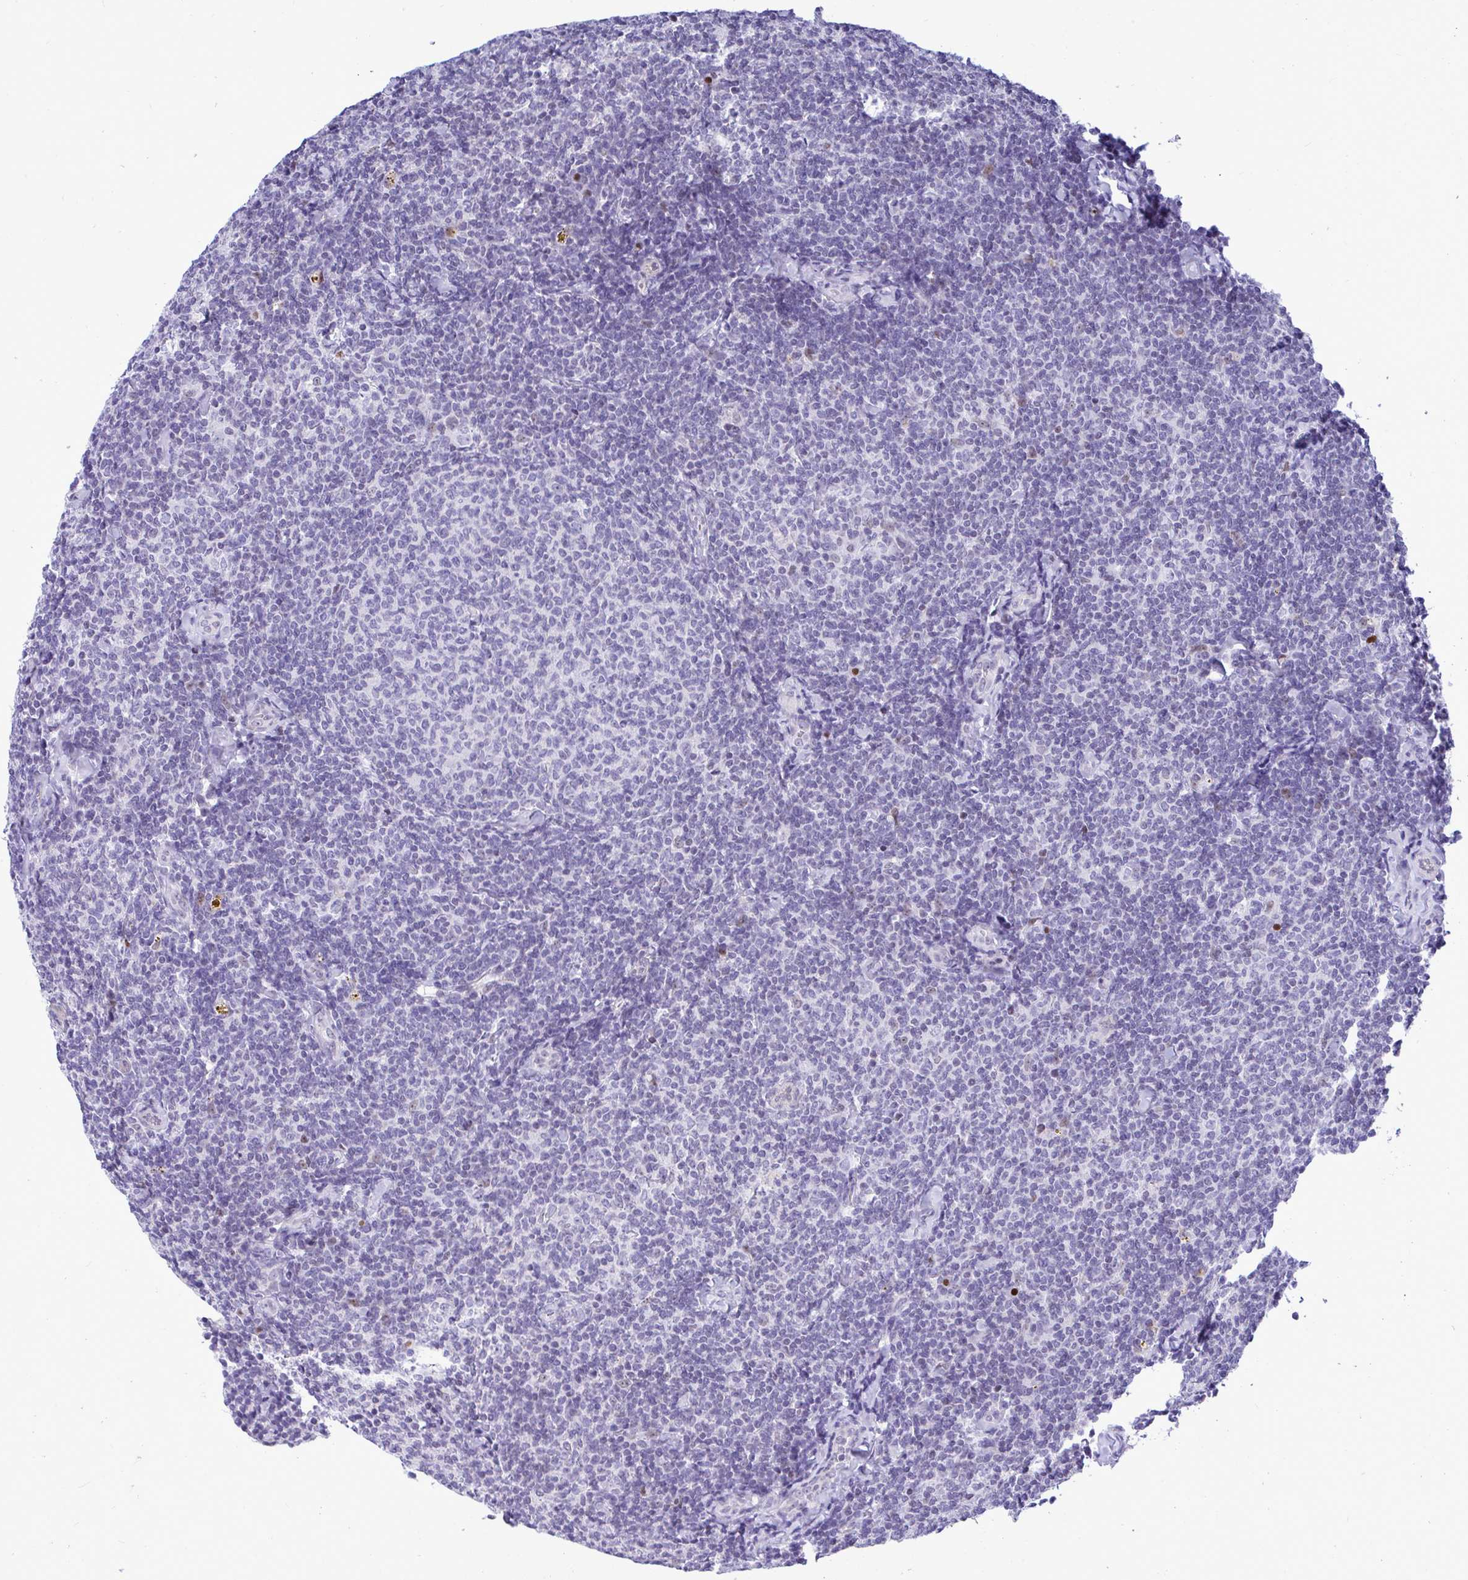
{"staining": {"intensity": "negative", "quantity": "none", "location": "none"}, "tissue": "lymphoma", "cell_type": "Tumor cells", "image_type": "cancer", "snomed": [{"axis": "morphology", "description": "Malignant lymphoma, non-Hodgkin's type, Low grade"}, {"axis": "topography", "description": "Lymph node"}], "caption": "The histopathology image exhibits no significant expression in tumor cells of low-grade malignant lymphoma, non-Hodgkin's type.", "gene": "SLC25A51", "patient": {"sex": "female", "age": 56}}